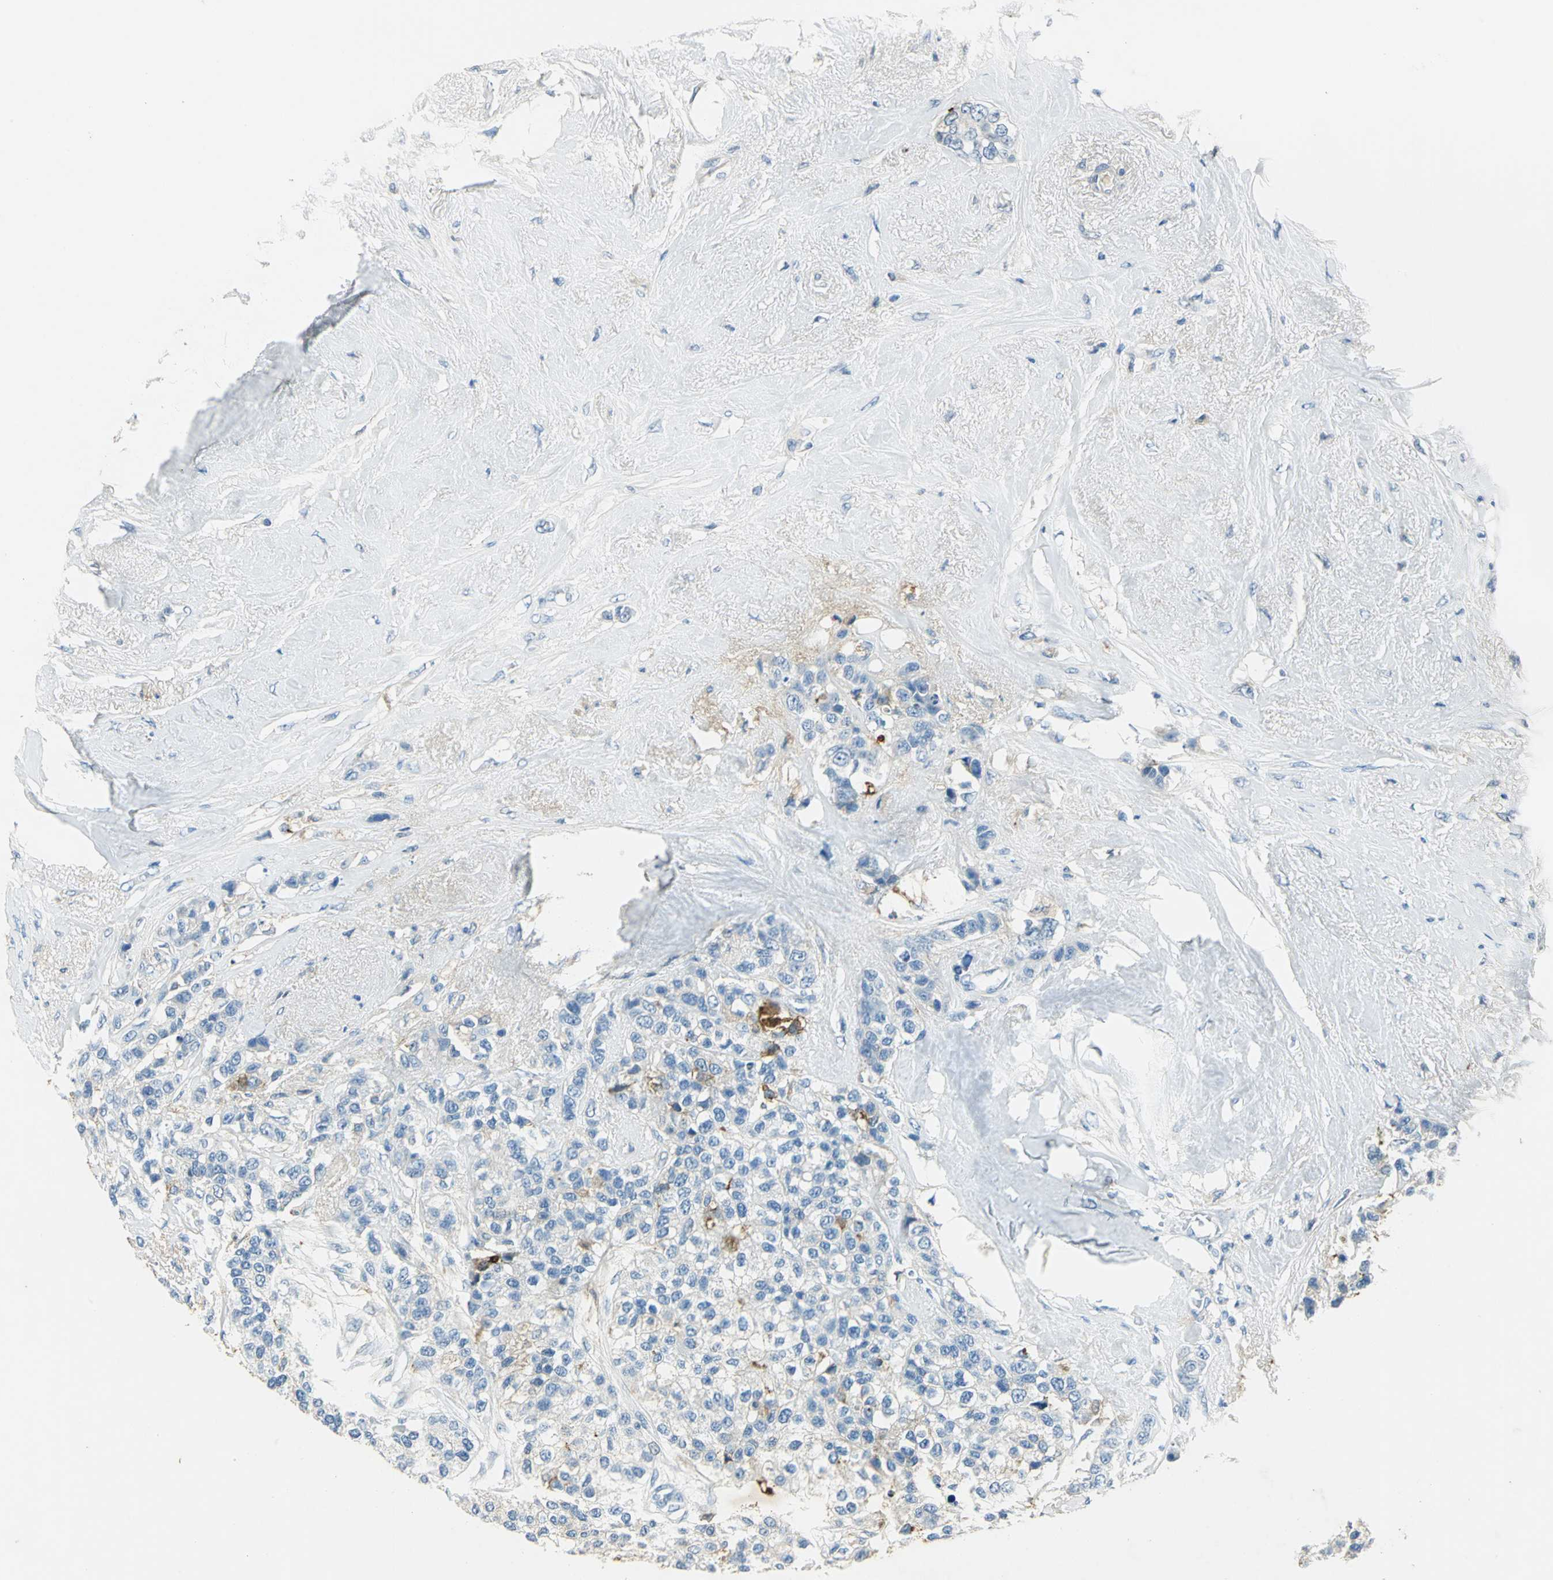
{"staining": {"intensity": "weak", "quantity": "25%-75%", "location": "cytoplasmic/membranous"}, "tissue": "breast cancer", "cell_type": "Tumor cells", "image_type": "cancer", "snomed": [{"axis": "morphology", "description": "Duct carcinoma"}, {"axis": "topography", "description": "Breast"}], "caption": "Immunohistochemistry (IHC) micrograph of neoplastic tissue: breast cancer stained using IHC exhibits low levels of weak protein expression localized specifically in the cytoplasmic/membranous of tumor cells, appearing as a cytoplasmic/membranous brown color.", "gene": "ANXA4", "patient": {"sex": "female", "age": 51}}